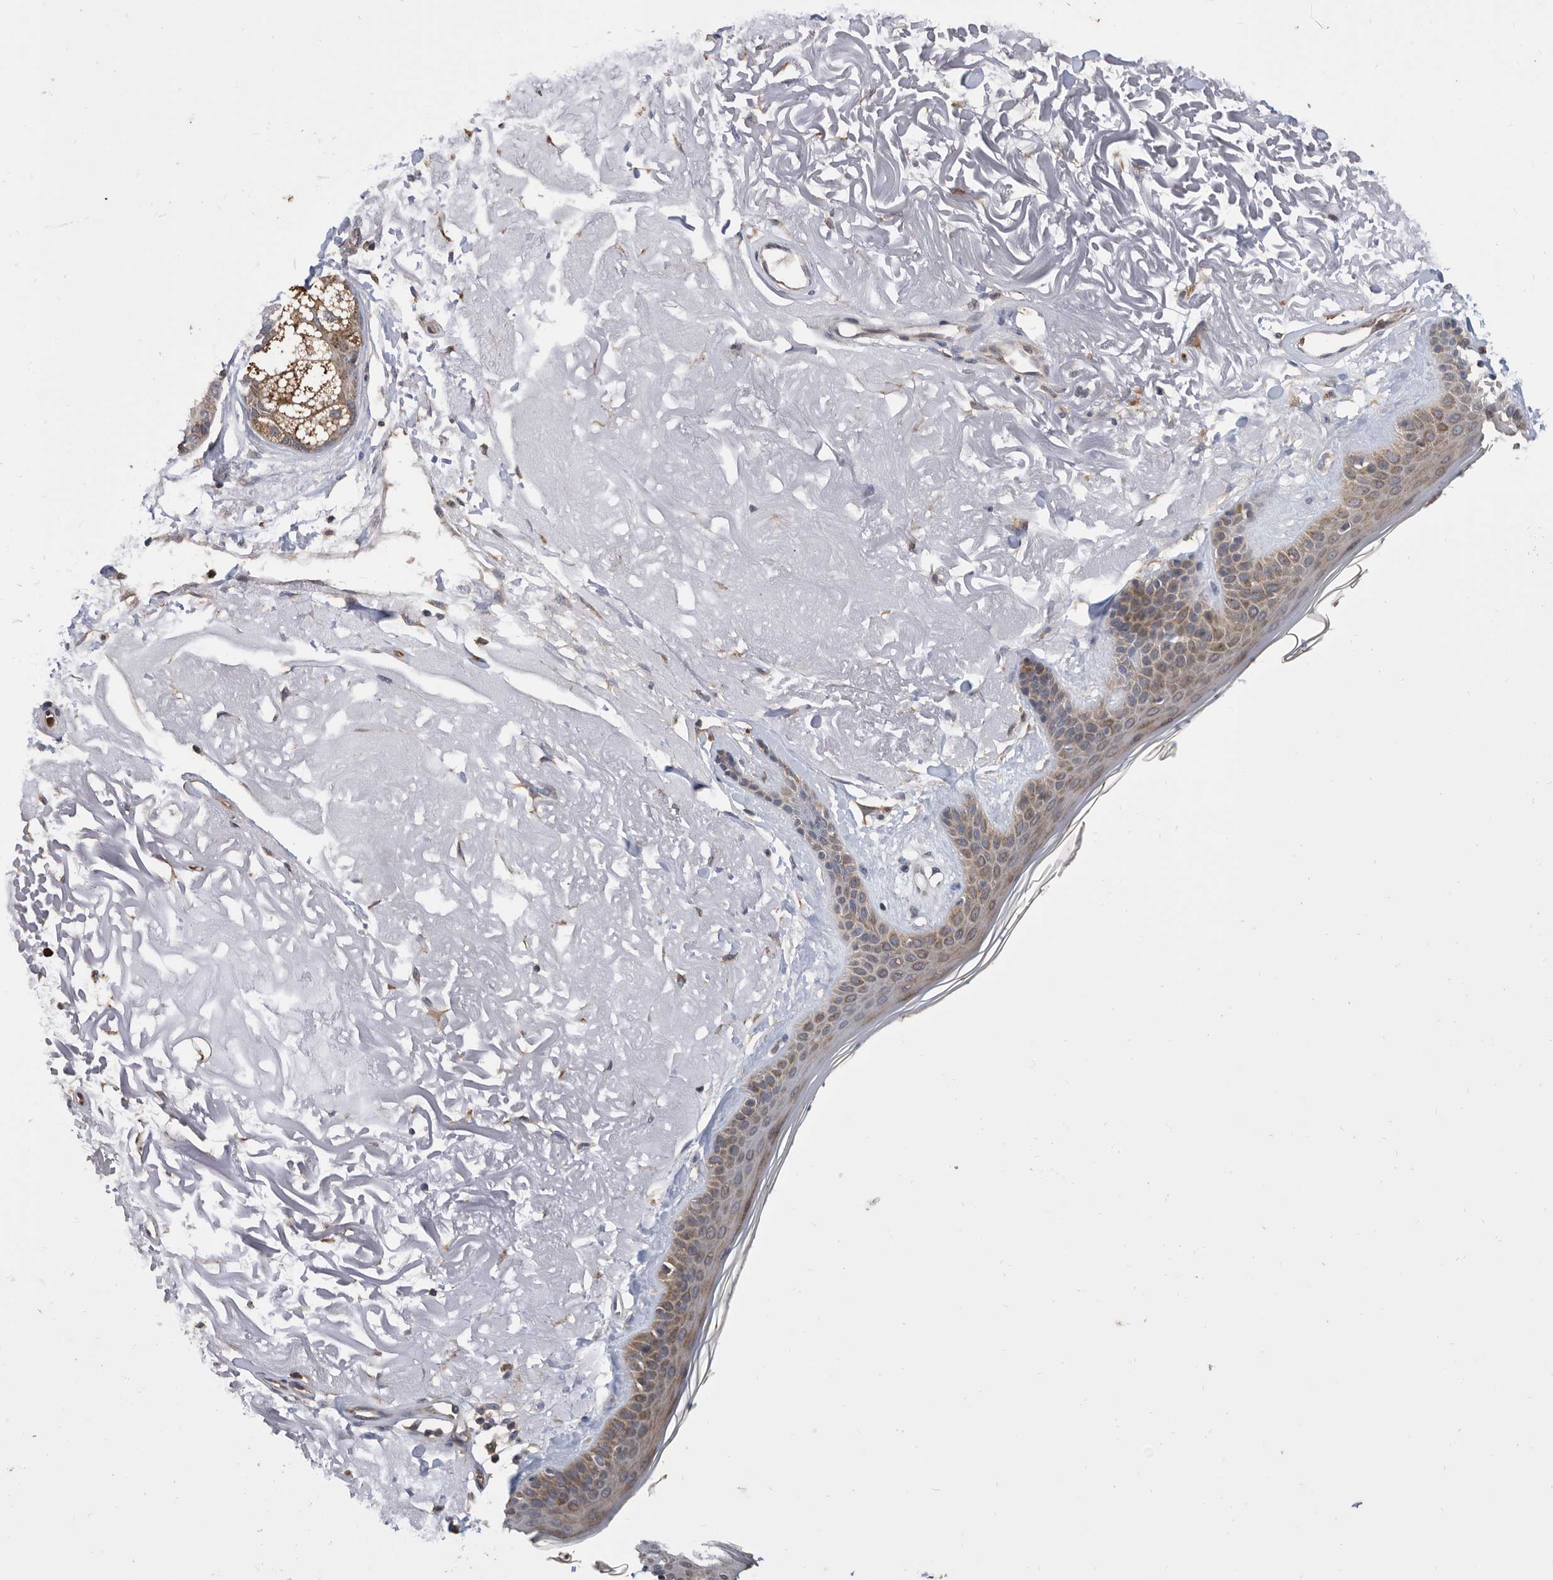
{"staining": {"intensity": "weak", "quantity": ">75%", "location": "cytoplasmic/membranous"}, "tissue": "skin", "cell_type": "Fibroblasts", "image_type": "normal", "snomed": [{"axis": "morphology", "description": "Normal tissue, NOS"}, {"axis": "topography", "description": "Skin"}, {"axis": "topography", "description": "Skeletal muscle"}], "caption": "Brown immunohistochemical staining in unremarkable skin exhibits weak cytoplasmic/membranous expression in about >75% of fibroblasts.", "gene": "CRISPLD2", "patient": {"sex": "male", "age": 83}}